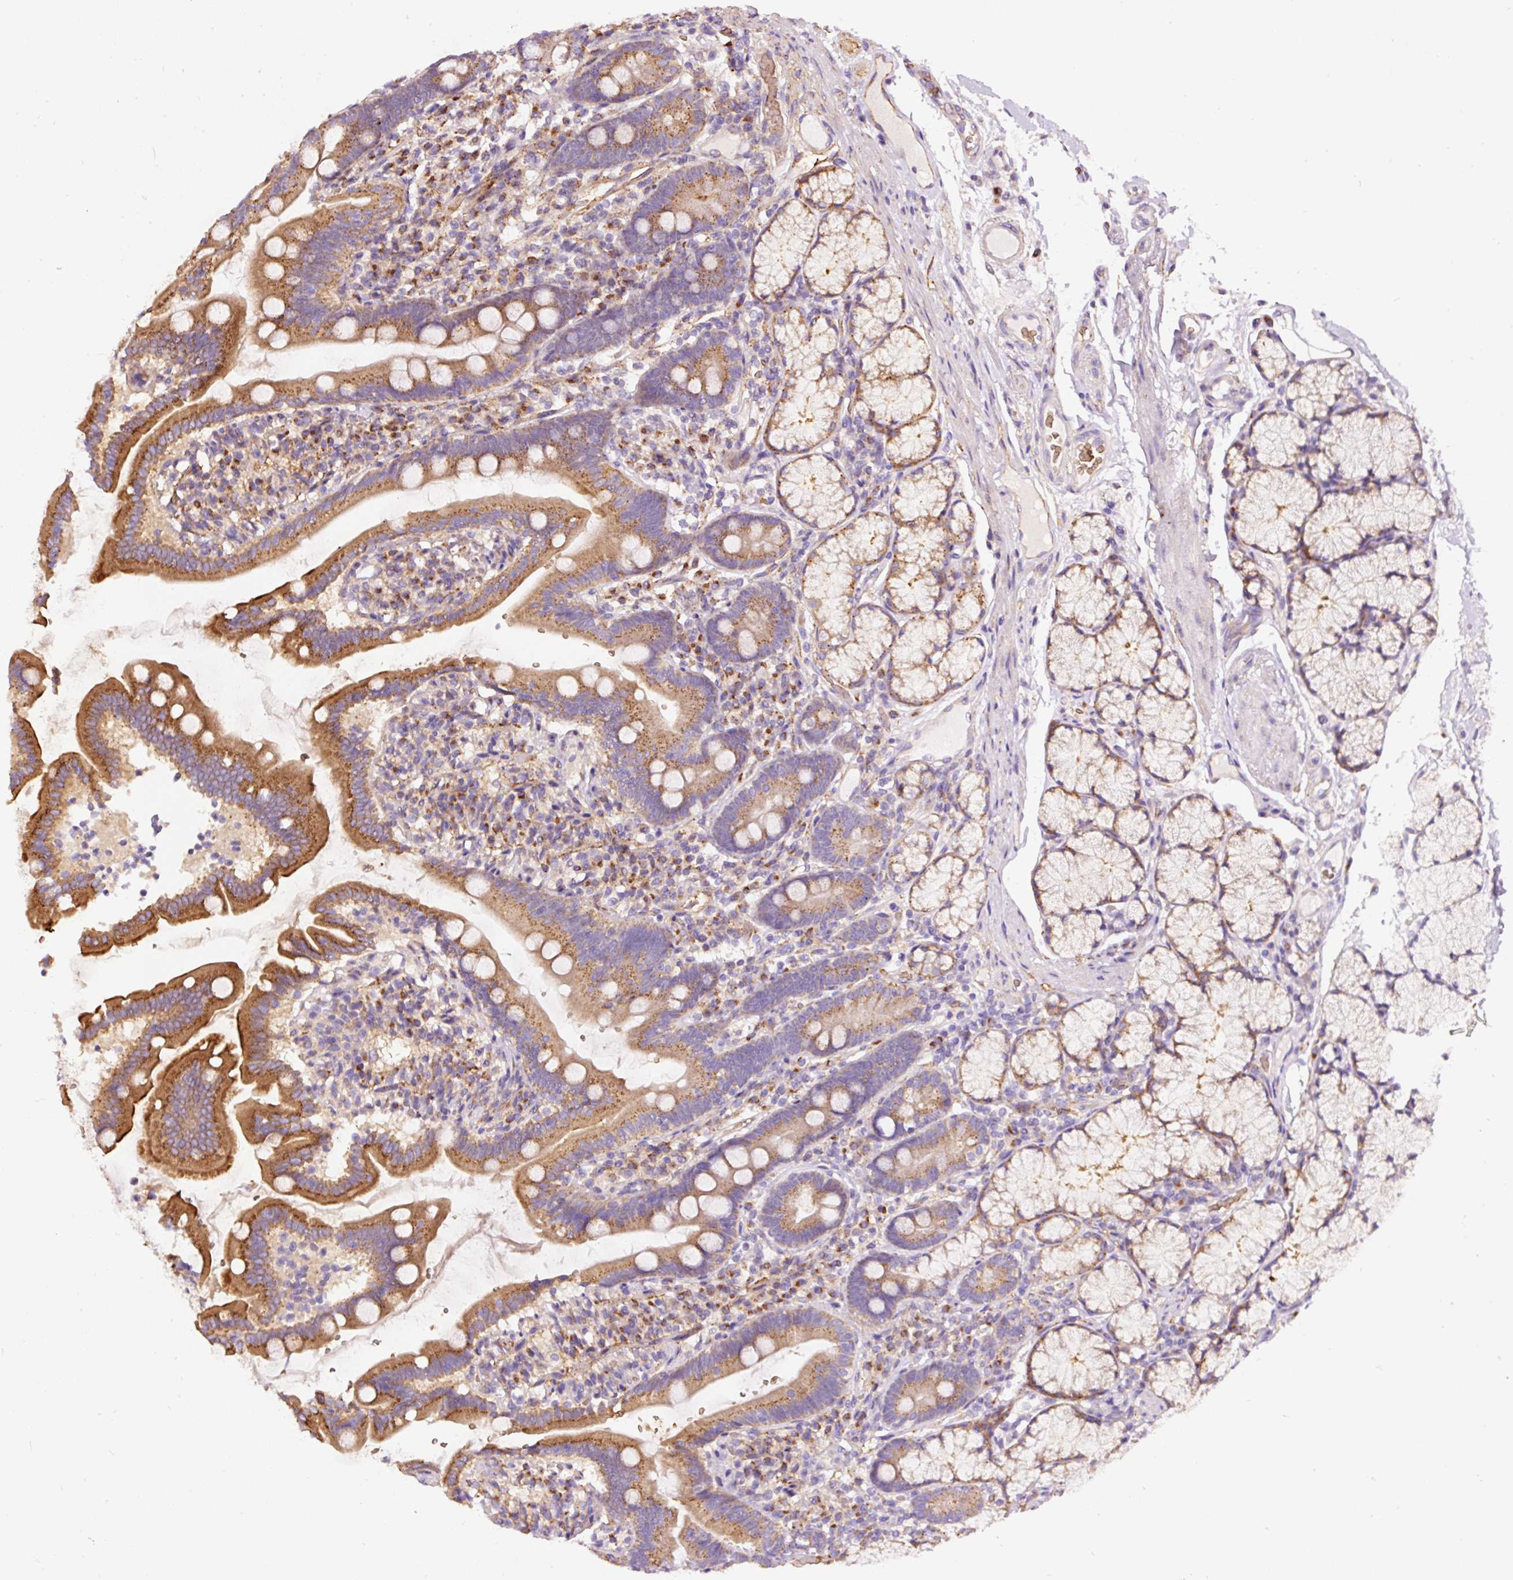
{"staining": {"intensity": "strong", "quantity": ">75%", "location": "cytoplasmic/membranous"}, "tissue": "duodenum", "cell_type": "Glandular cells", "image_type": "normal", "snomed": [{"axis": "morphology", "description": "Normal tissue, NOS"}, {"axis": "topography", "description": "Duodenum"}], "caption": "About >75% of glandular cells in benign human duodenum demonstrate strong cytoplasmic/membranous protein positivity as visualized by brown immunohistochemical staining.", "gene": "PRRC2A", "patient": {"sex": "female", "age": 67}}